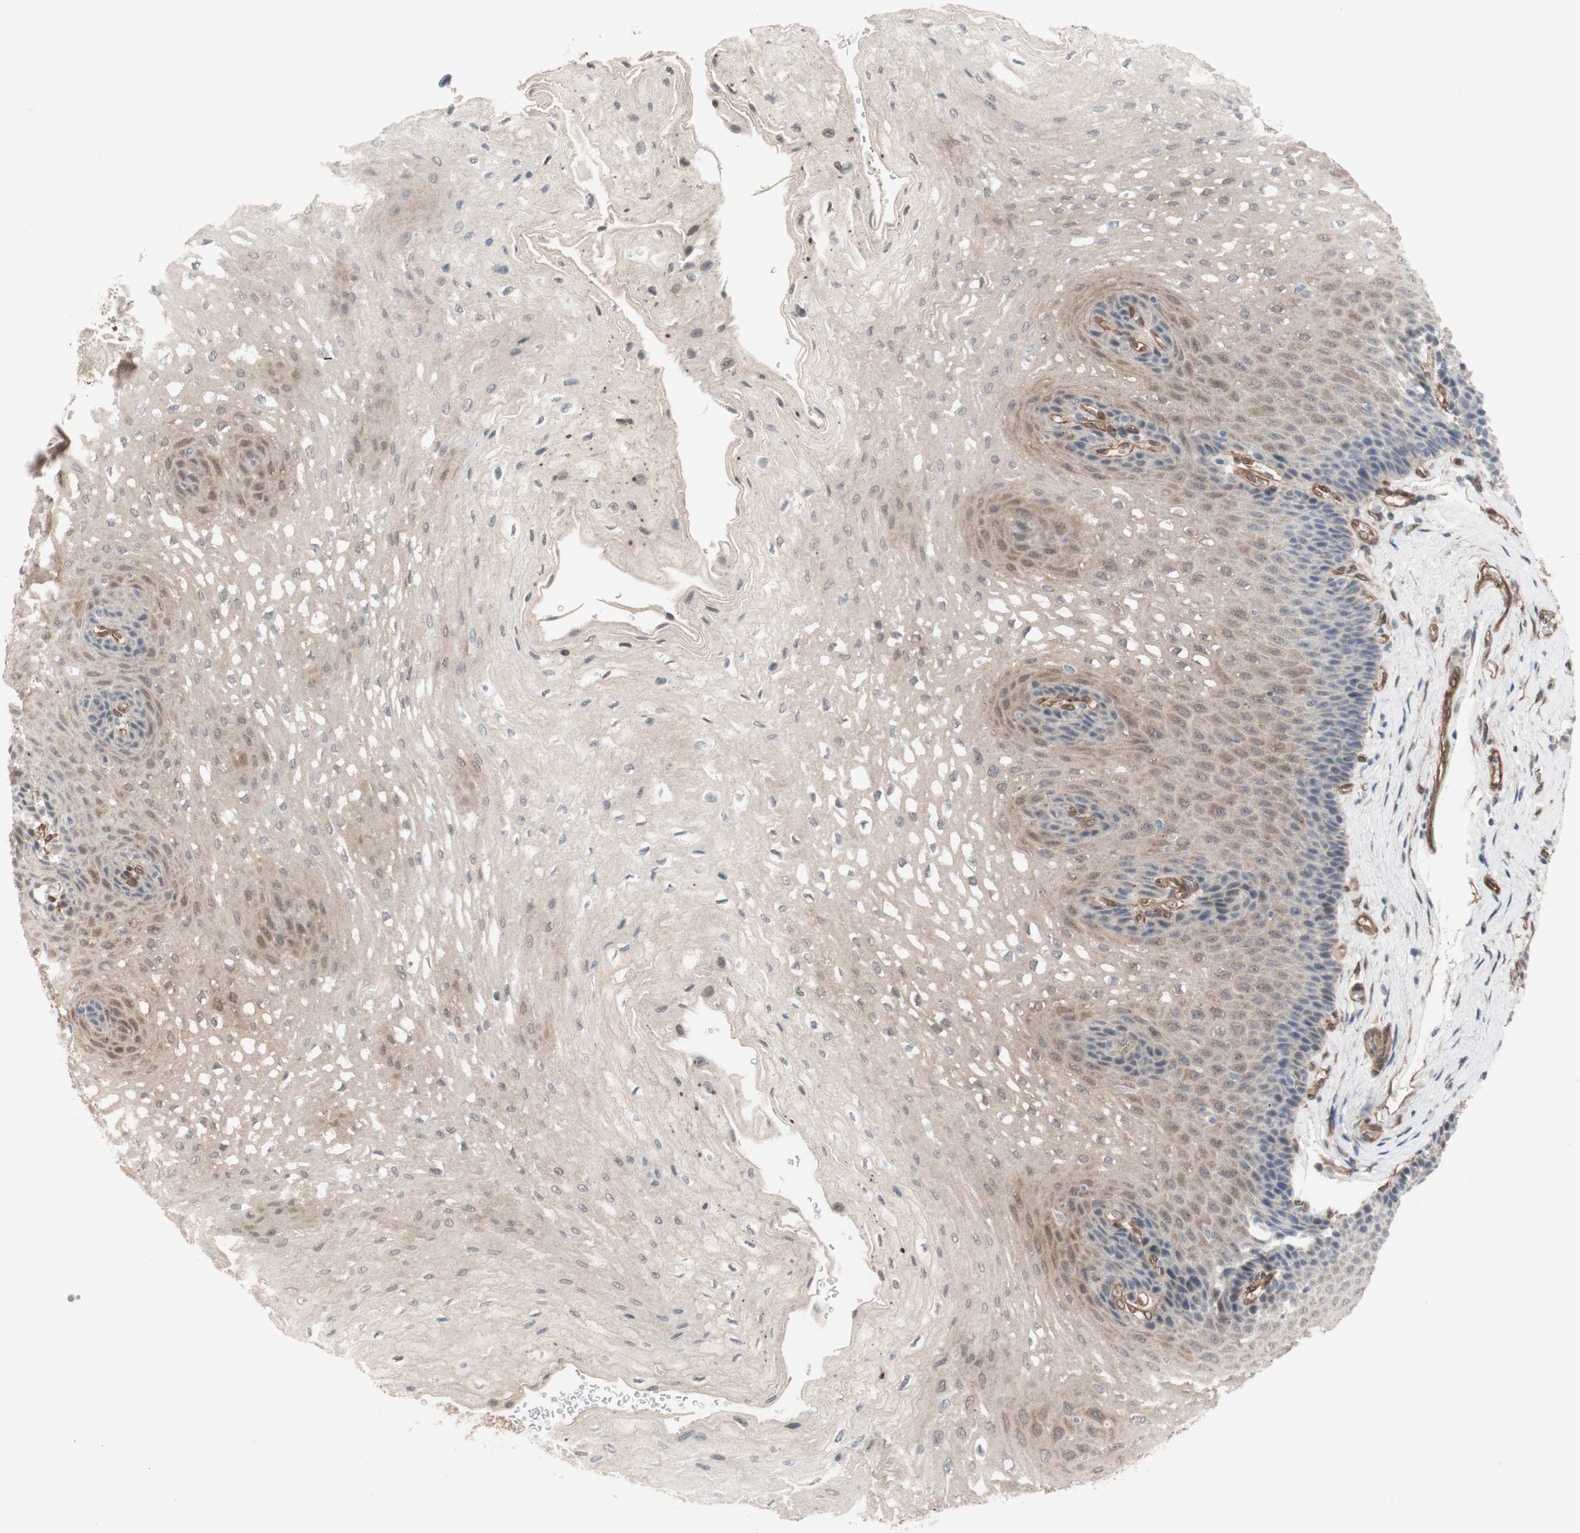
{"staining": {"intensity": "weak", "quantity": ">75%", "location": "cytoplasmic/membranous"}, "tissue": "esophagus", "cell_type": "Squamous epithelial cells", "image_type": "normal", "snomed": [{"axis": "morphology", "description": "Normal tissue, NOS"}, {"axis": "topography", "description": "Esophagus"}], "caption": "Approximately >75% of squamous epithelial cells in unremarkable human esophagus reveal weak cytoplasmic/membranous protein positivity as visualized by brown immunohistochemical staining.", "gene": "CNN3", "patient": {"sex": "female", "age": 72}}